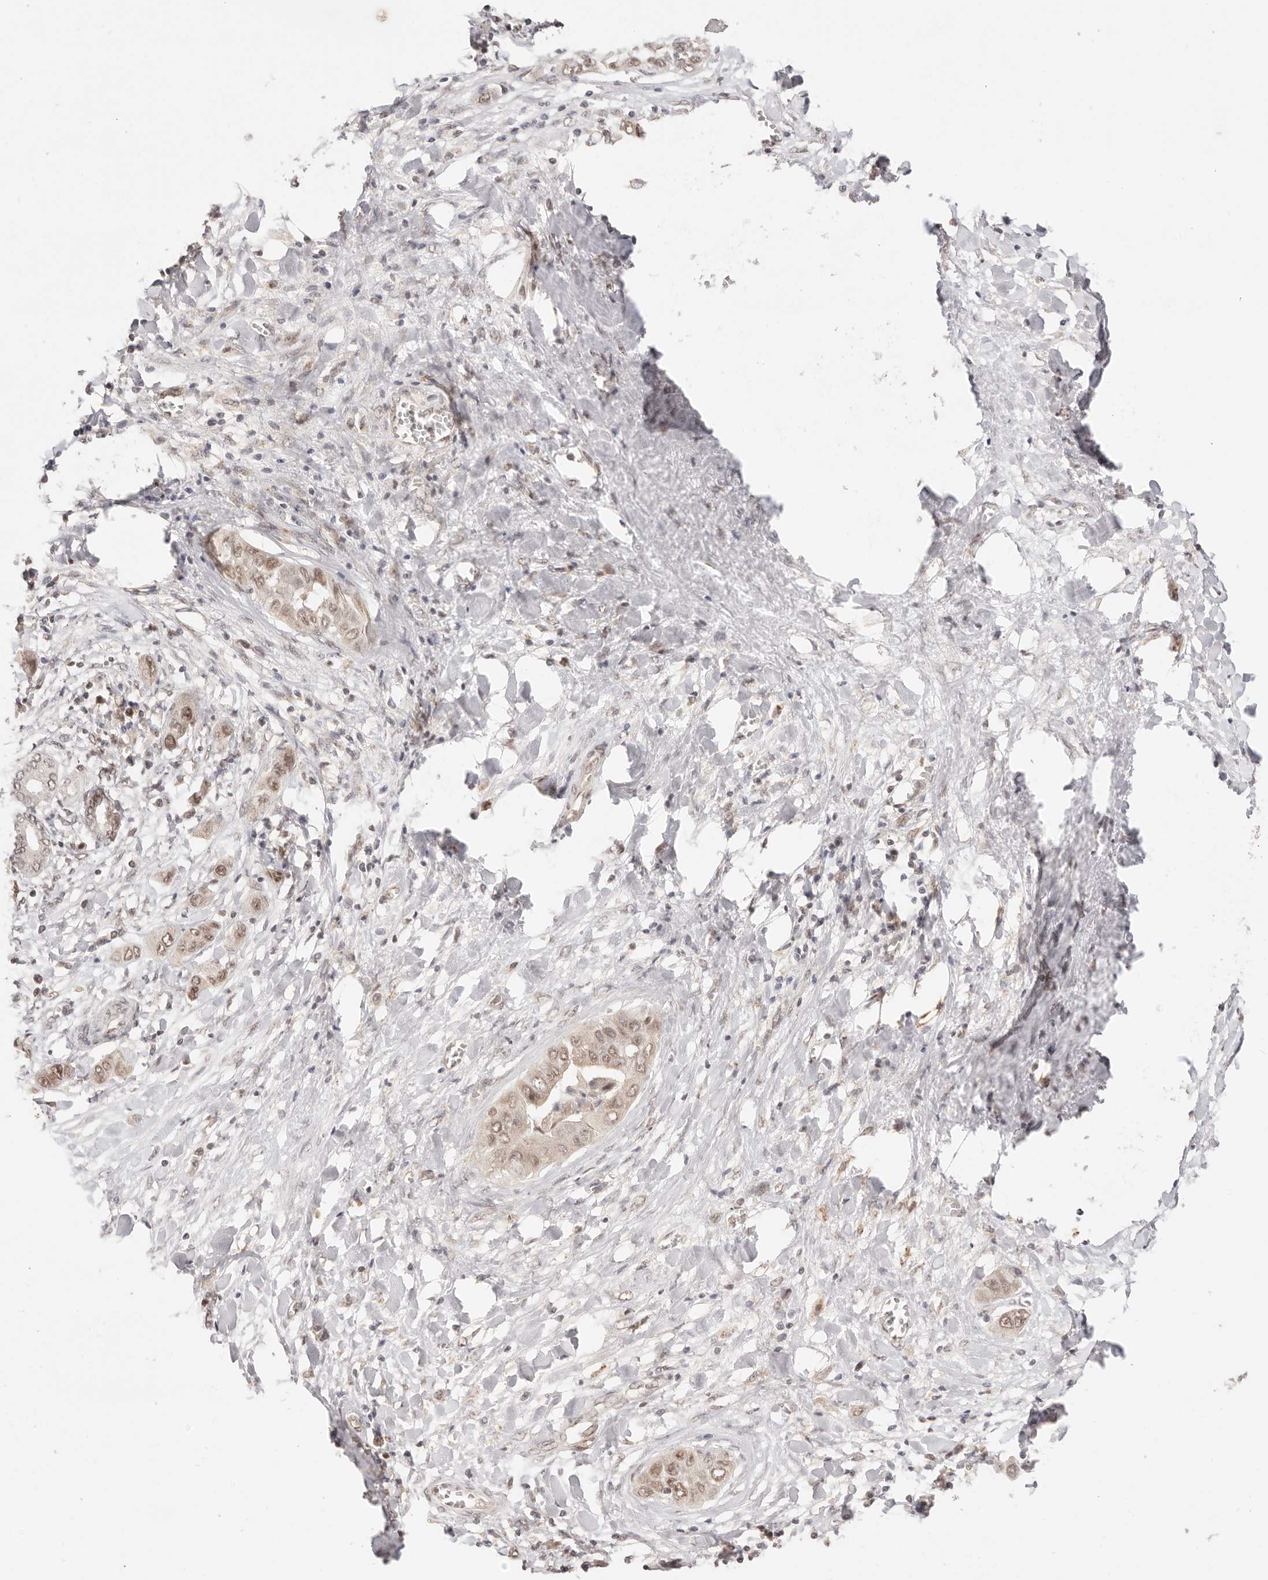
{"staining": {"intensity": "weak", "quantity": ">75%", "location": "nuclear"}, "tissue": "liver cancer", "cell_type": "Tumor cells", "image_type": "cancer", "snomed": [{"axis": "morphology", "description": "Cholangiocarcinoma"}, {"axis": "topography", "description": "Liver"}], "caption": "Protein staining of liver cancer (cholangiocarcinoma) tissue reveals weak nuclear positivity in about >75% of tumor cells. (Stains: DAB (3,3'-diaminobenzidine) in brown, nuclei in blue, Microscopy: brightfield microscopy at high magnification).", "gene": "RFC3", "patient": {"sex": "female", "age": 52}}